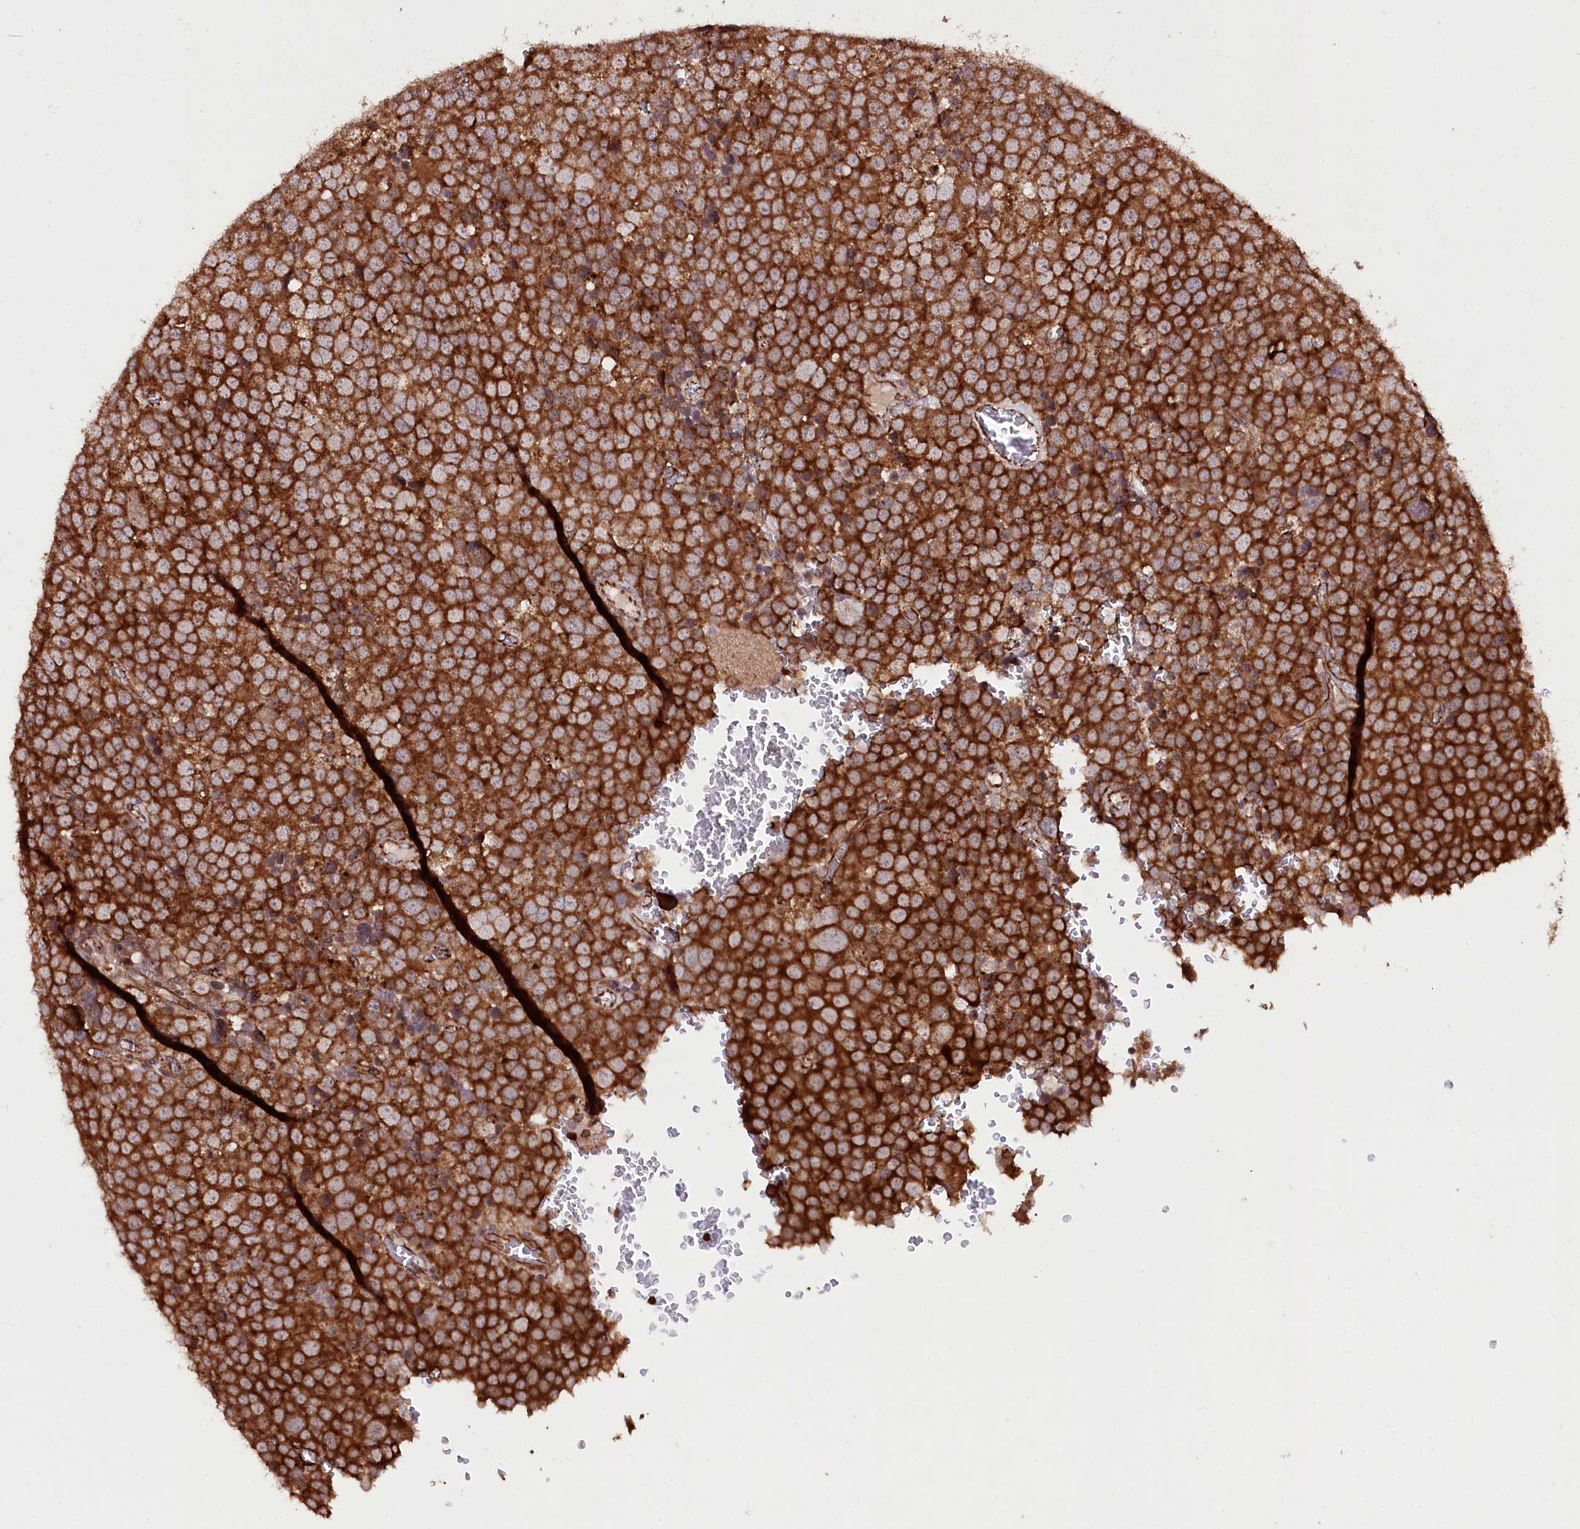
{"staining": {"intensity": "strong", "quantity": ">75%", "location": "cytoplasmic/membranous"}, "tissue": "testis cancer", "cell_type": "Tumor cells", "image_type": "cancer", "snomed": [{"axis": "morphology", "description": "Seminoma, NOS"}, {"axis": "topography", "description": "Testis"}], "caption": "Protein analysis of seminoma (testis) tissue exhibits strong cytoplasmic/membranous expression in approximately >75% of tumor cells.", "gene": "DHX29", "patient": {"sex": "male", "age": 71}}